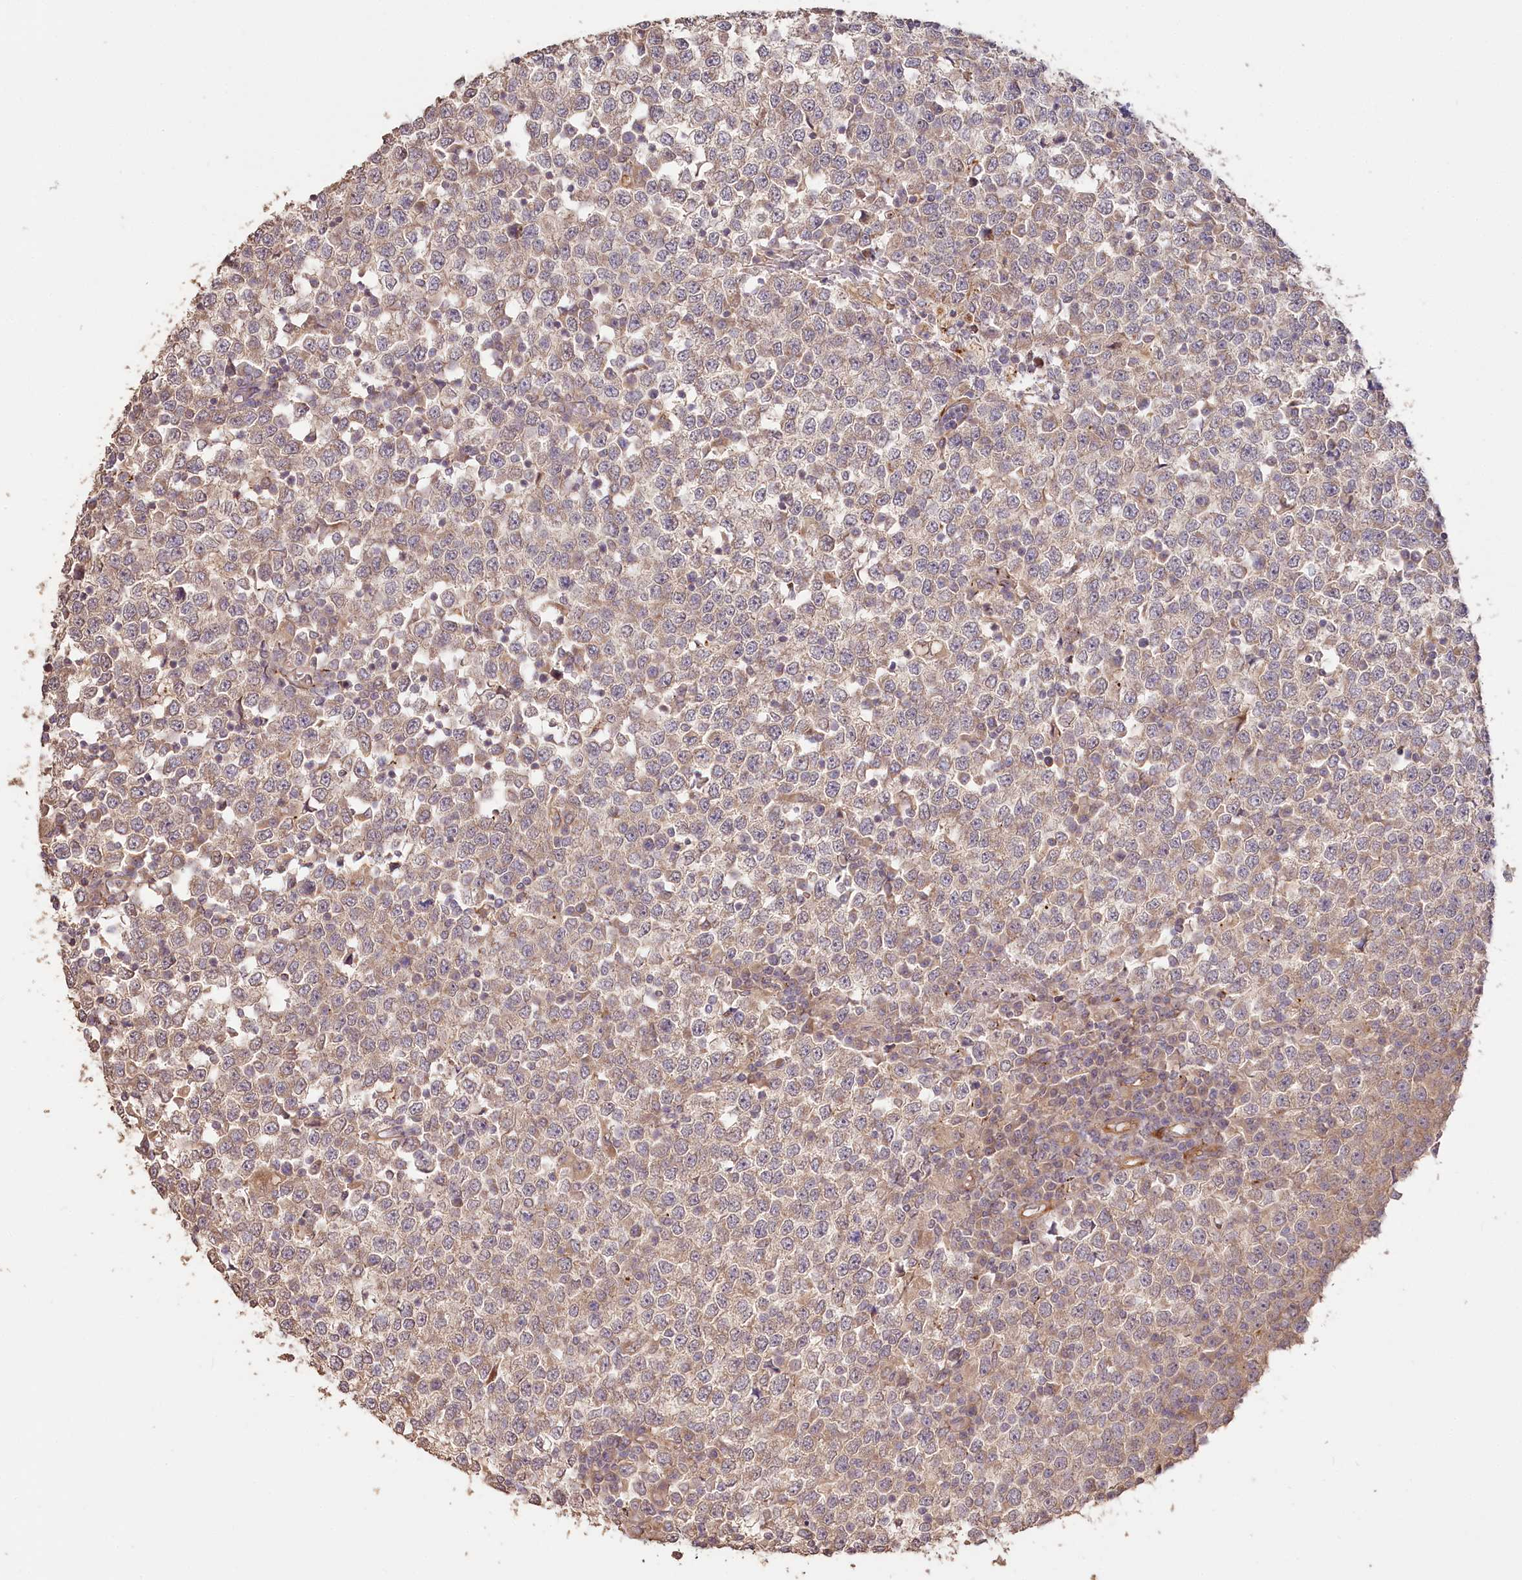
{"staining": {"intensity": "weak", "quantity": ">75%", "location": "cytoplasmic/membranous"}, "tissue": "testis cancer", "cell_type": "Tumor cells", "image_type": "cancer", "snomed": [{"axis": "morphology", "description": "Seminoma, NOS"}, {"axis": "topography", "description": "Testis"}], "caption": "Testis cancer stained with a brown dye shows weak cytoplasmic/membranous positive expression in about >75% of tumor cells.", "gene": "IRAK1BP1", "patient": {"sex": "male", "age": 65}}